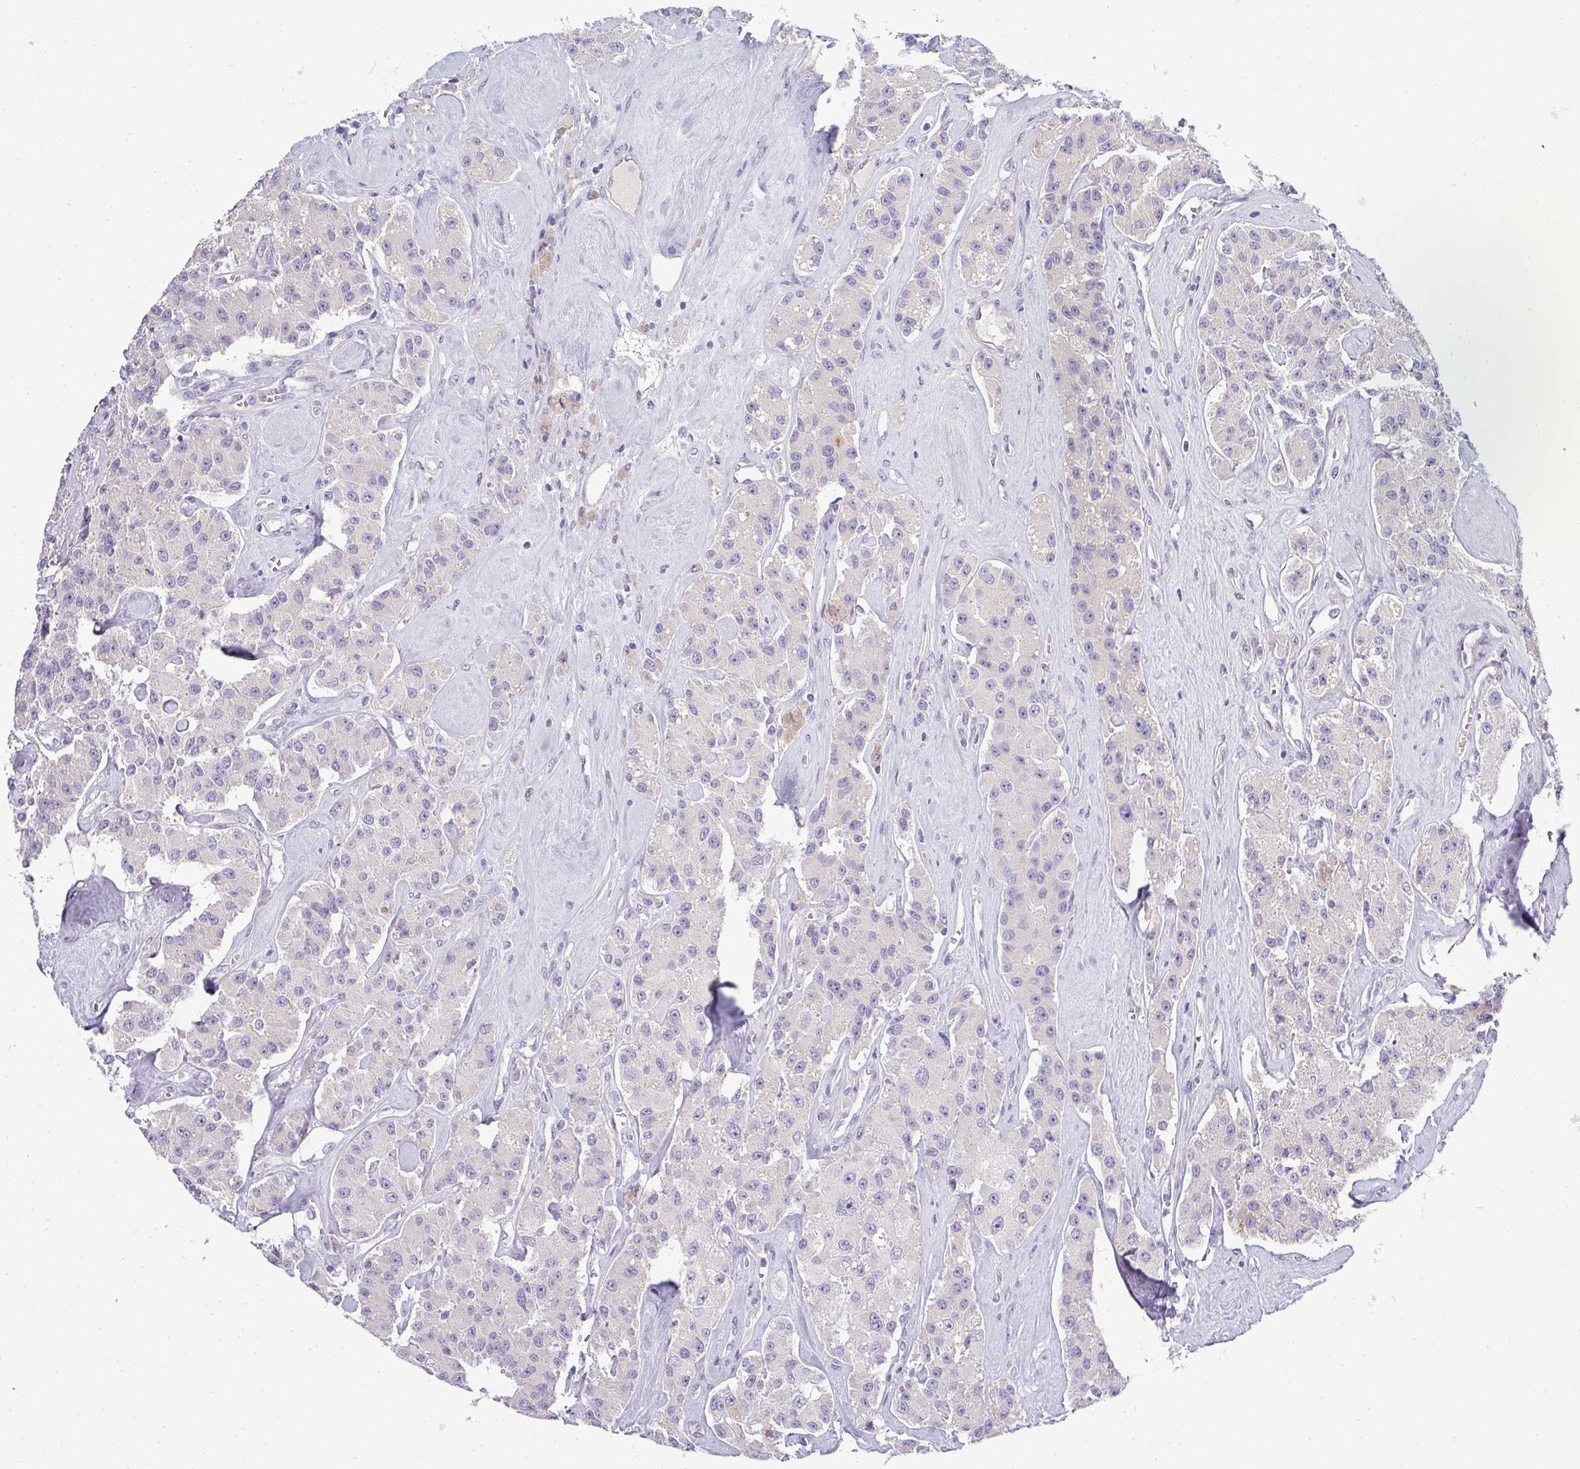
{"staining": {"intensity": "negative", "quantity": "none", "location": "none"}, "tissue": "carcinoid", "cell_type": "Tumor cells", "image_type": "cancer", "snomed": [{"axis": "morphology", "description": "Carcinoid, malignant, NOS"}, {"axis": "topography", "description": "Pancreas"}], "caption": "Immunohistochemistry (IHC) micrograph of neoplastic tissue: human carcinoid (malignant) stained with DAB displays no significant protein staining in tumor cells. (Brightfield microscopy of DAB immunohistochemistry (IHC) at high magnification).", "gene": "ASXL3", "patient": {"sex": "male", "age": 41}}